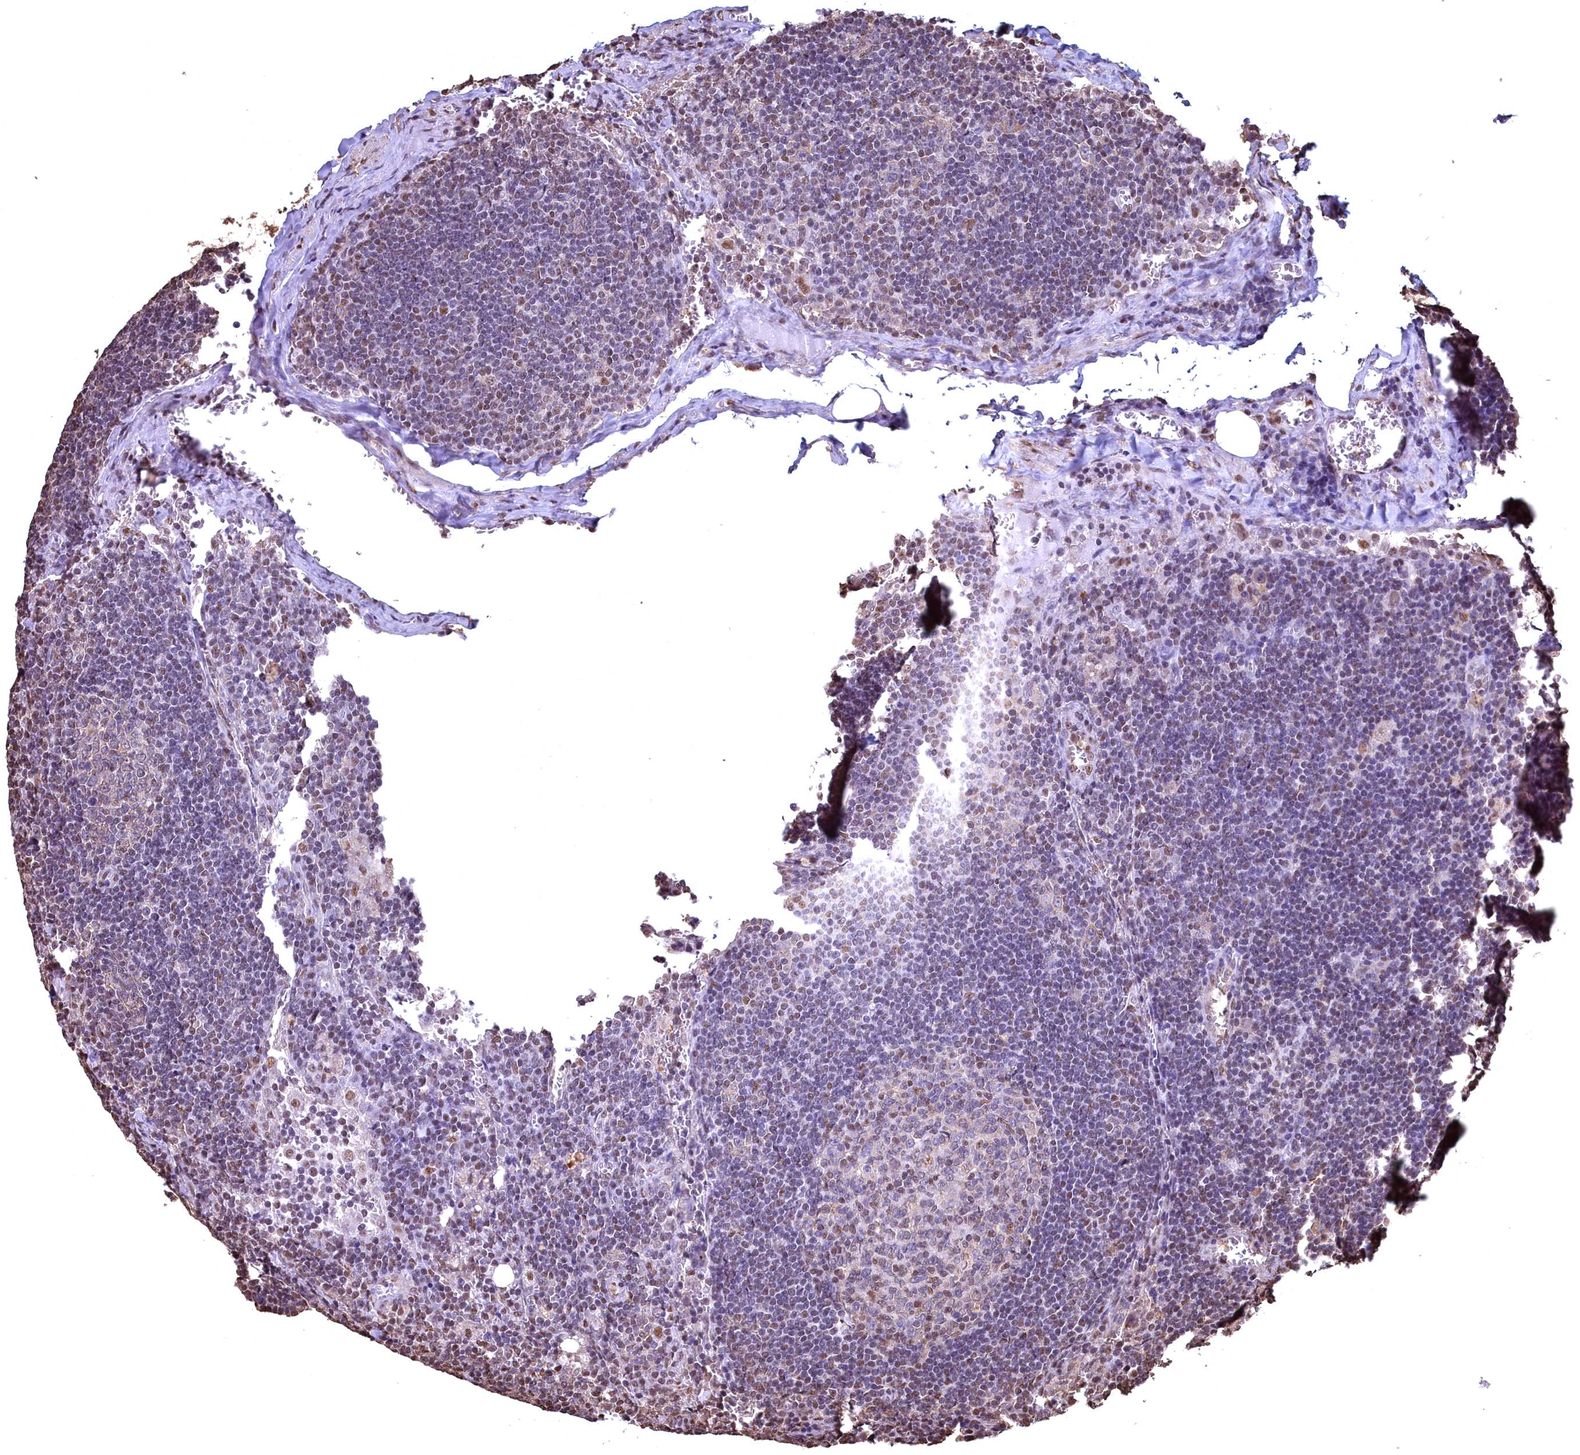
{"staining": {"intensity": "moderate", "quantity": "<25%", "location": "nuclear"}, "tissue": "lymph node", "cell_type": "Germinal center cells", "image_type": "normal", "snomed": [{"axis": "morphology", "description": "Normal tissue, NOS"}, {"axis": "topography", "description": "Lymph node"}], "caption": "Immunohistochemistry (IHC) of normal lymph node displays low levels of moderate nuclear positivity in approximately <25% of germinal center cells.", "gene": "GAPDH", "patient": {"sex": "female", "age": 73}}